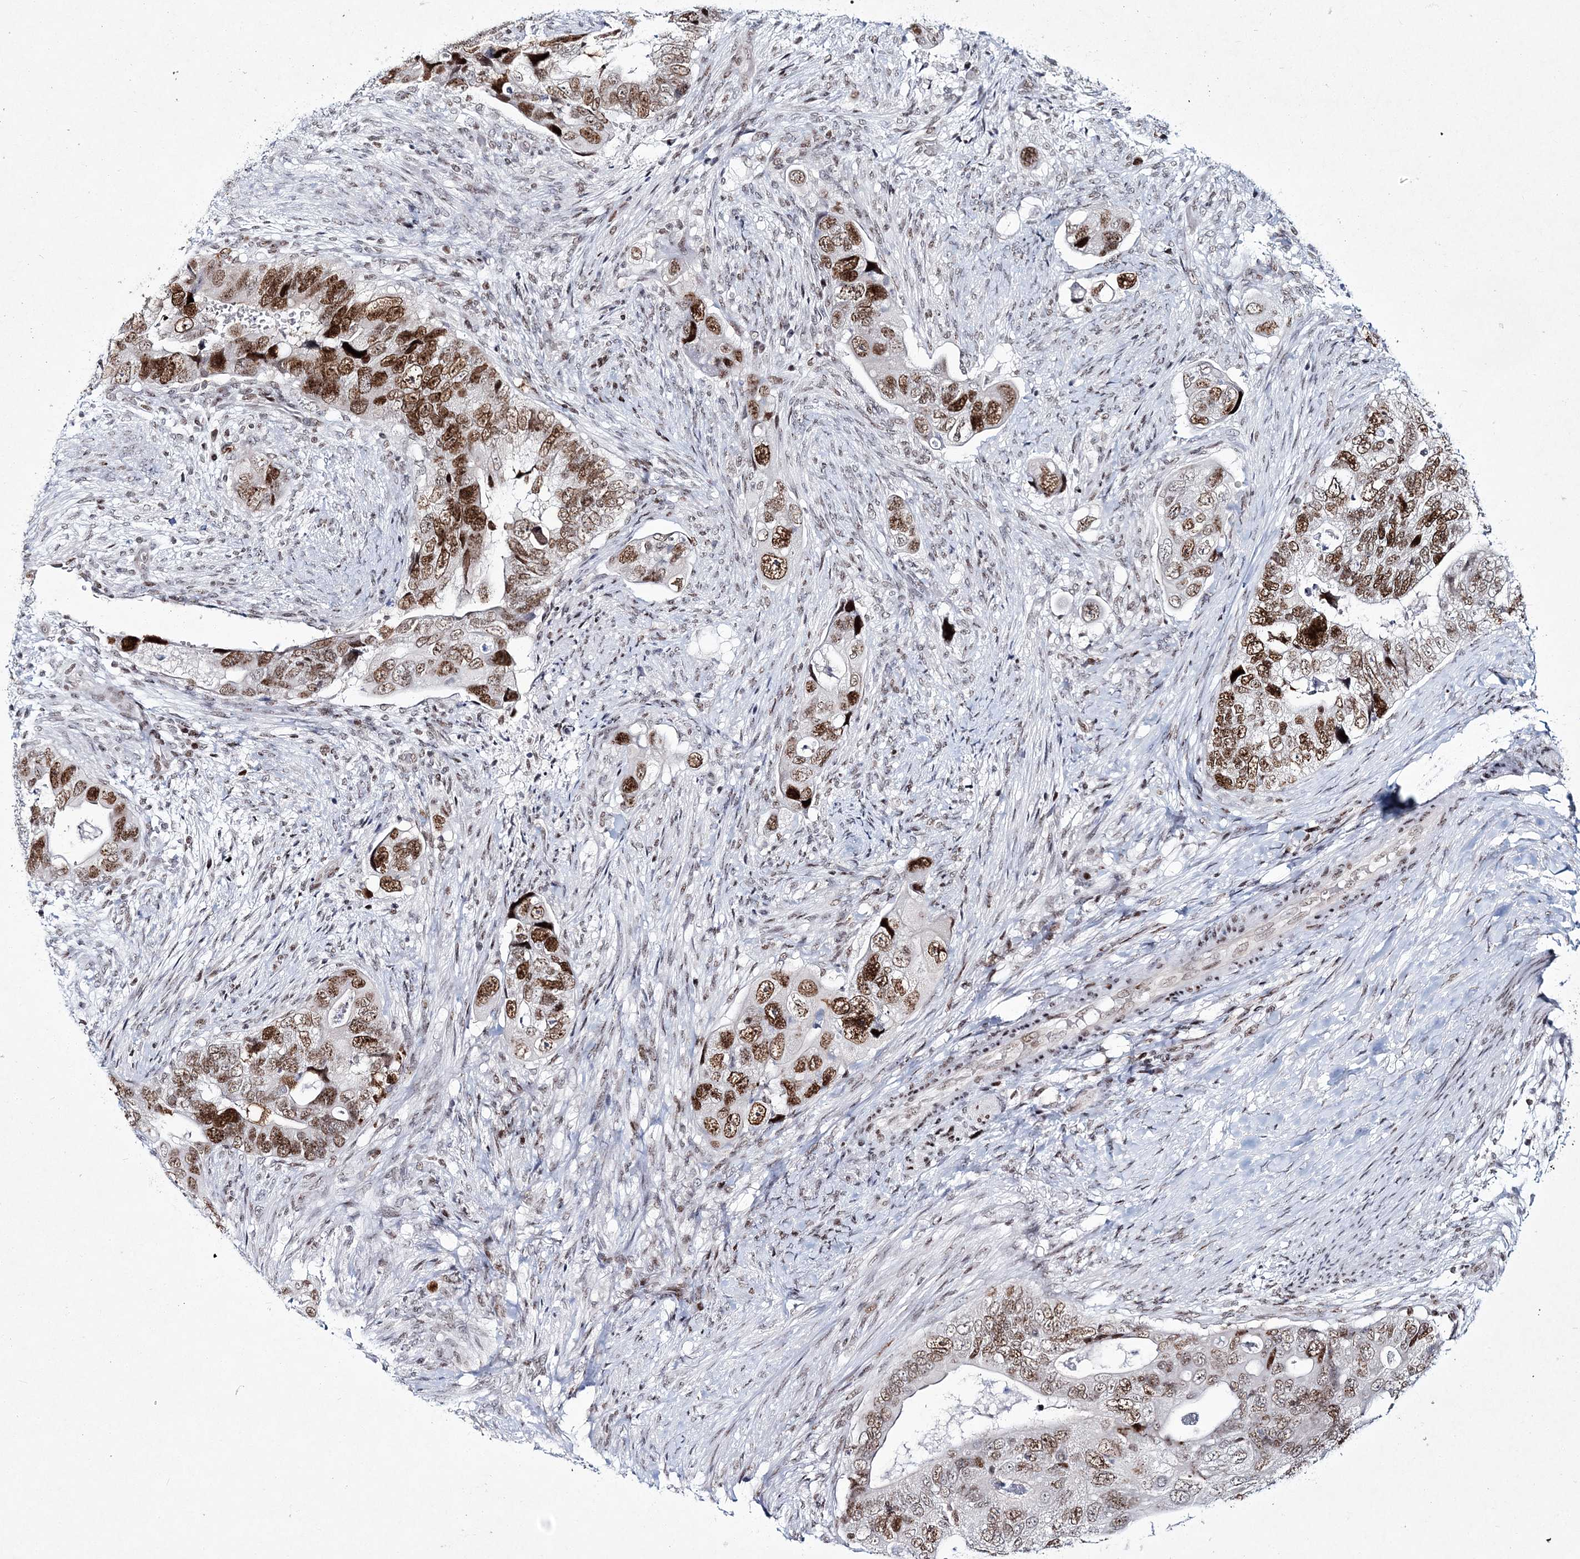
{"staining": {"intensity": "strong", "quantity": ">75%", "location": "nuclear"}, "tissue": "colorectal cancer", "cell_type": "Tumor cells", "image_type": "cancer", "snomed": [{"axis": "morphology", "description": "Adenocarcinoma, NOS"}, {"axis": "topography", "description": "Rectum"}], "caption": "Protein analysis of adenocarcinoma (colorectal) tissue displays strong nuclear staining in approximately >75% of tumor cells.", "gene": "LRRFIP2", "patient": {"sex": "male", "age": 63}}